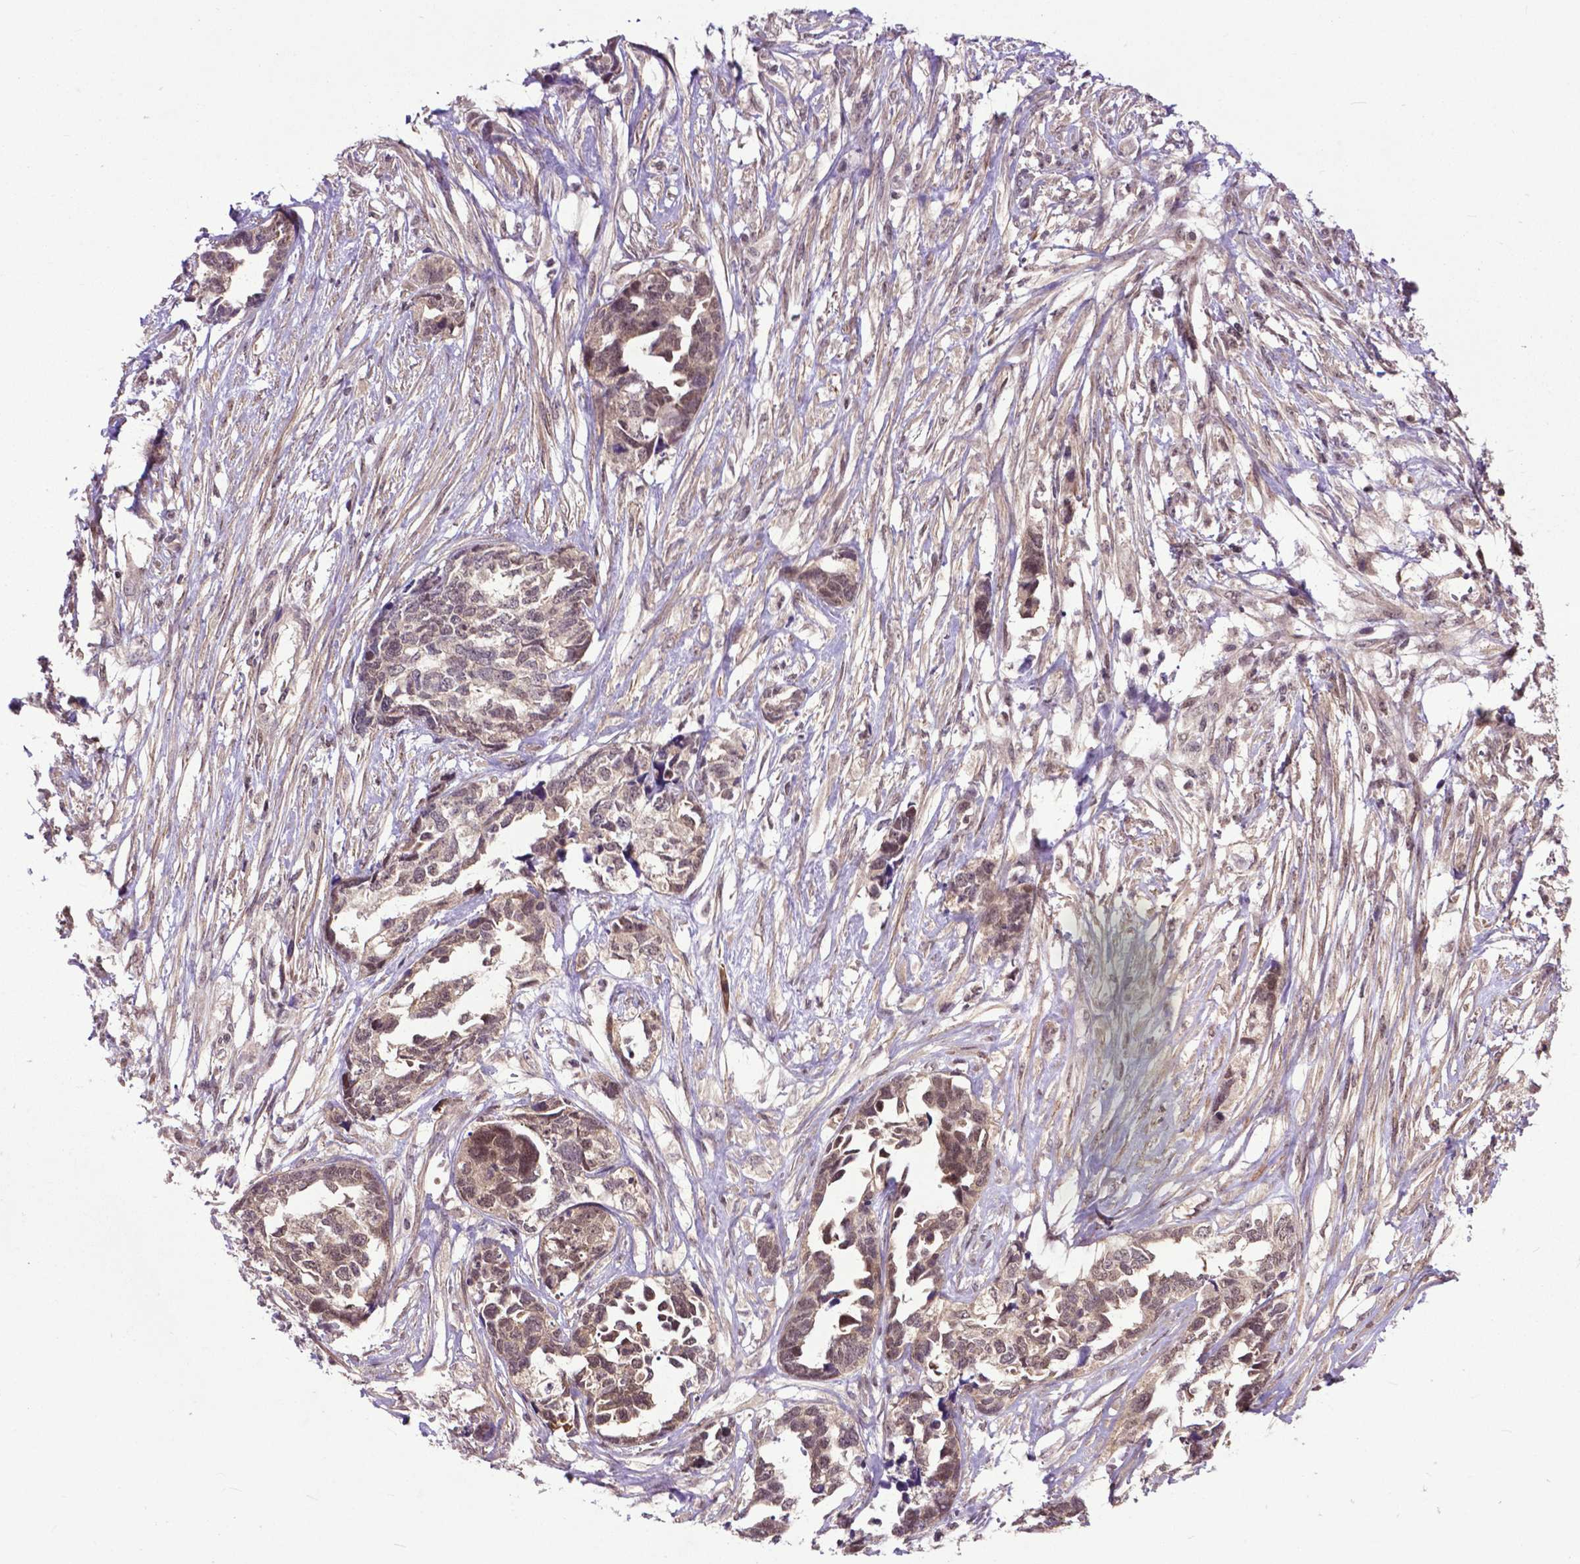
{"staining": {"intensity": "weak", "quantity": "25%-75%", "location": "nuclear"}, "tissue": "ovarian cancer", "cell_type": "Tumor cells", "image_type": "cancer", "snomed": [{"axis": "morphology", "description": "Cystadenocarcinoma, serous, NOS"}, {"axis": "topography", "description": "Ovary"}], "caption": "The image shows immunohistochemical staining of ovarian cancer. There is weak nuclear expression is present in approximately 25%-75% of tumor cells.", "gene": "OTUB1", "patient": {"sex": "female", "age": 69}}